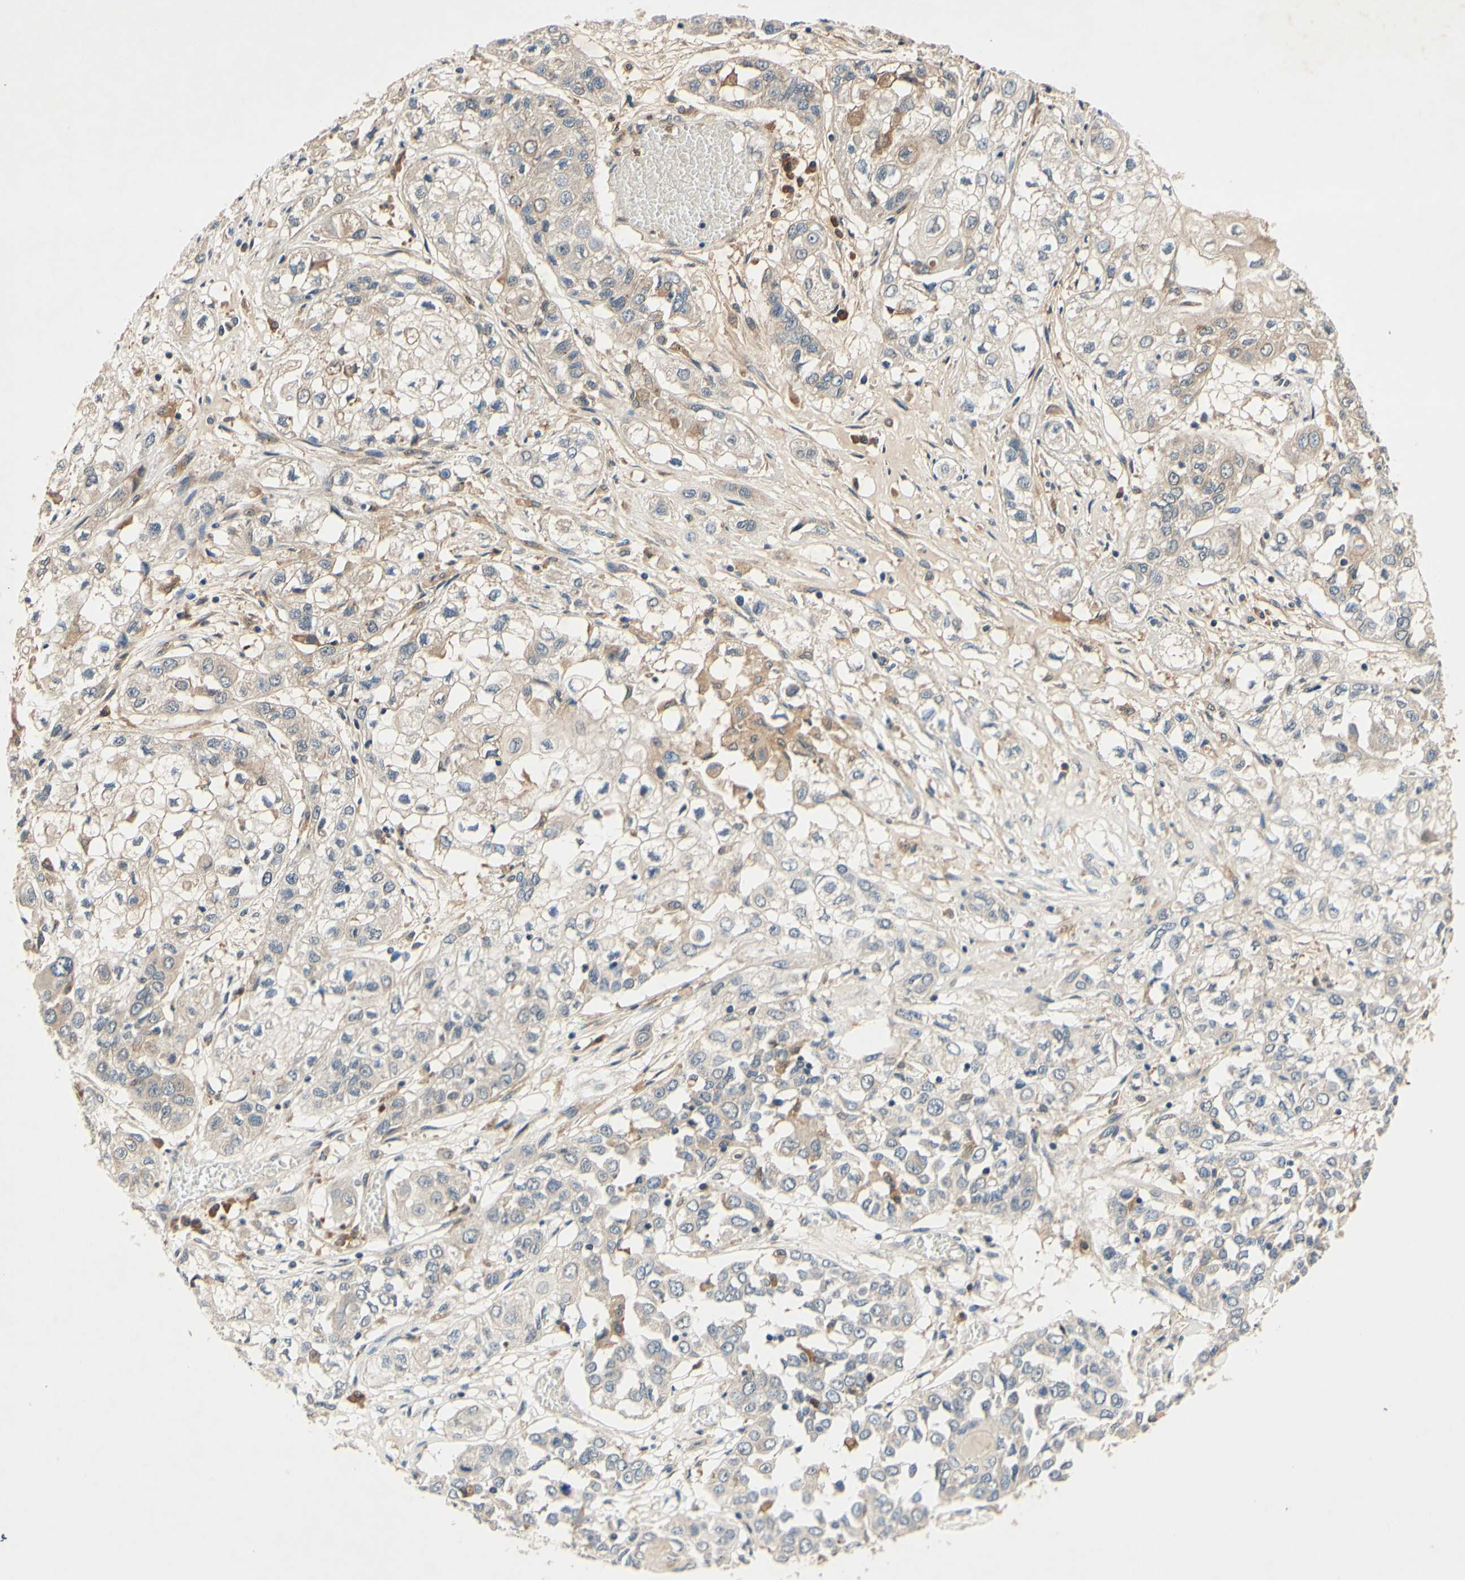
{"staining": {"intensity": "weak", "quantity": "<25%", "location": "cytoplasmic/membranous"}, "tissue": "lung cancer", "cell_type": "Tumor cells", "image_type": "cancer", "snomed": [{"axis": "morphology", "description": "Squamous cell carcinoma, NOS"}, {"axis": "topography", "description": "Lung"}], "caption": "DAB (3,3'-diaminobenzidine) immunohistochemical staining of lung cancer displays no significant expression in tumor cells. (Brightfield microscopy of DAB (3,3'-diaminobenzidine) IHC at high magnification).", "gene": "PLA2G4A", "patient": {"sex": "male", "age": 71}}